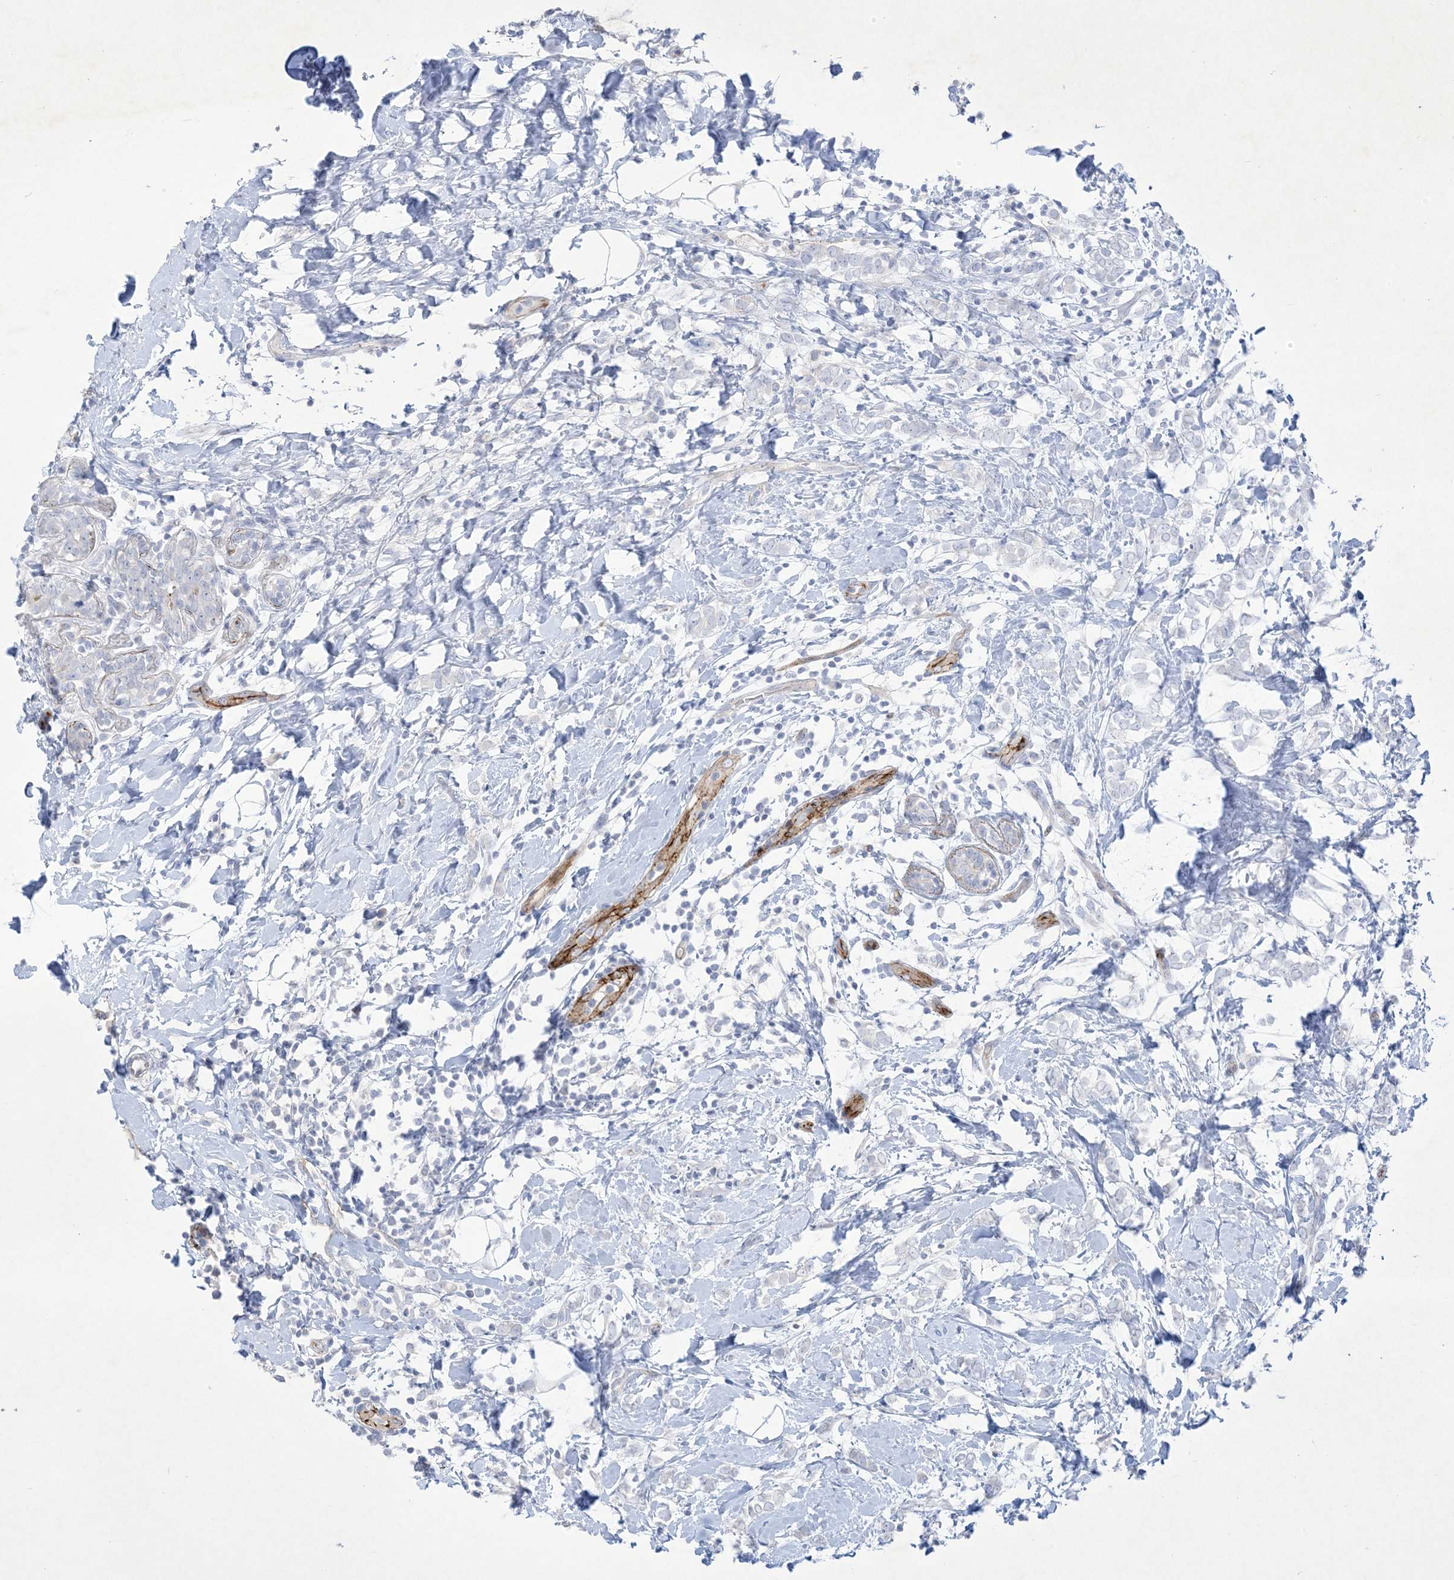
{"staining": {"intensity": "negative", "quantity": "none", "location": "none"}, "tissue": "breast cancer", "cell_type": "Tumor cells", "image_type": "cancer", "snomed": [{"axis": "morphology", "description": "Normal tissue, NOS"}, {"axis": "morphology", "description": "Lobular carcinoma"}, {"axis": "topography", "description": "Breast"}], "caption": "This is an immunohistochemistry (IHC) photomicrograph of human breast cancer. There is no positivity in tumor cells.", "gene": "B3GNT7", "patient": {"sex": "female", "age": 47}}